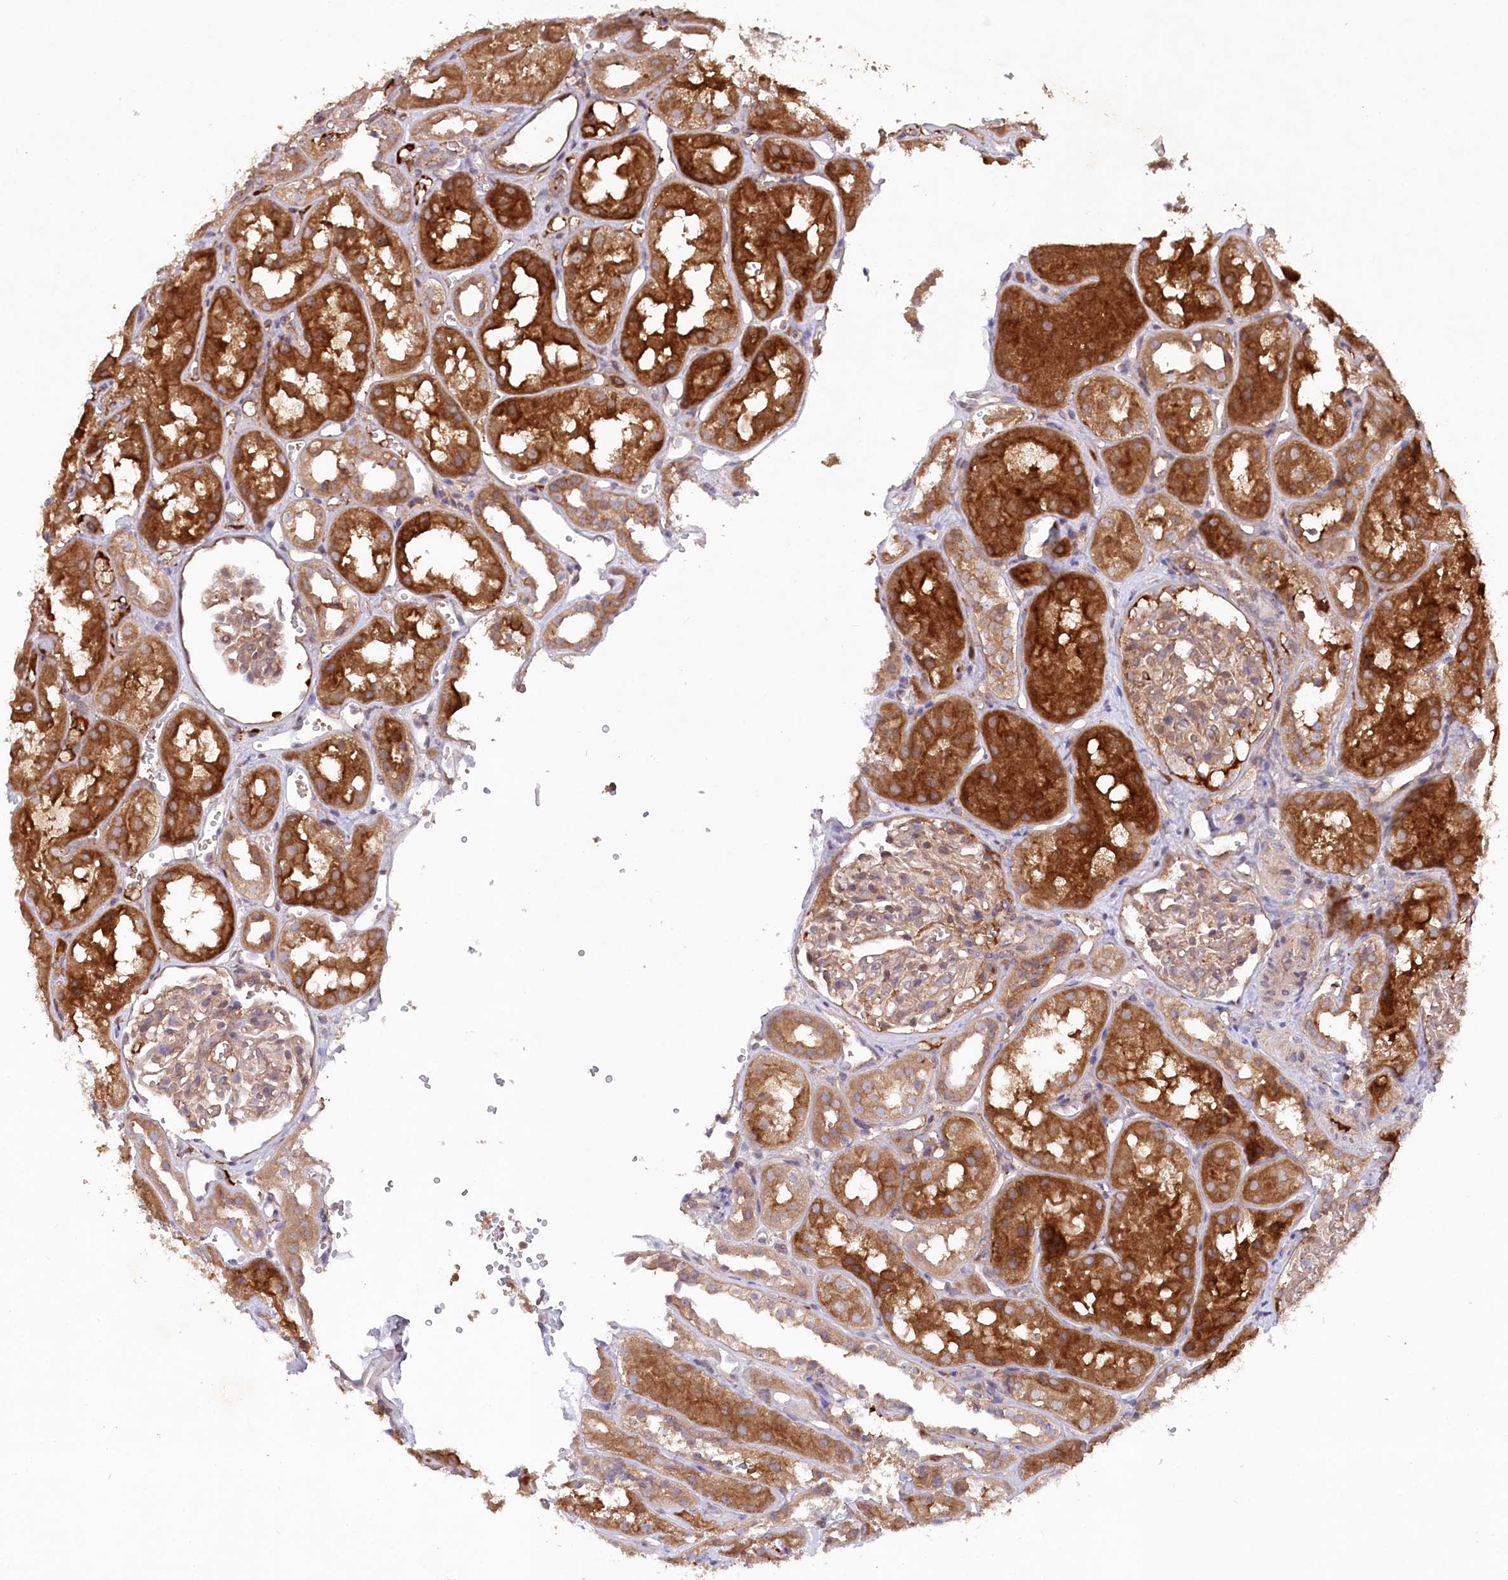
{"staining": {"intensity": "moderate", "quantity": ">75%", "location": "cytoplasmic/membranous"}, "tissue": "kidney", "cell_type": "Cells in glomeruli", "image_type": "normal", "snomed": [{"axis": "morphology", "description": "Normal tissue, NOS"}, {"axis": "topography", "description": "Kidney"}], "caption": "Brown immunohistochemical staining in normal kidney displays moderate cytoplasmic/membranous staining in about >75% of cells in glomeruli.", "gene": "PPP1R21", "patient": {"sex": "male", "age": 16}}